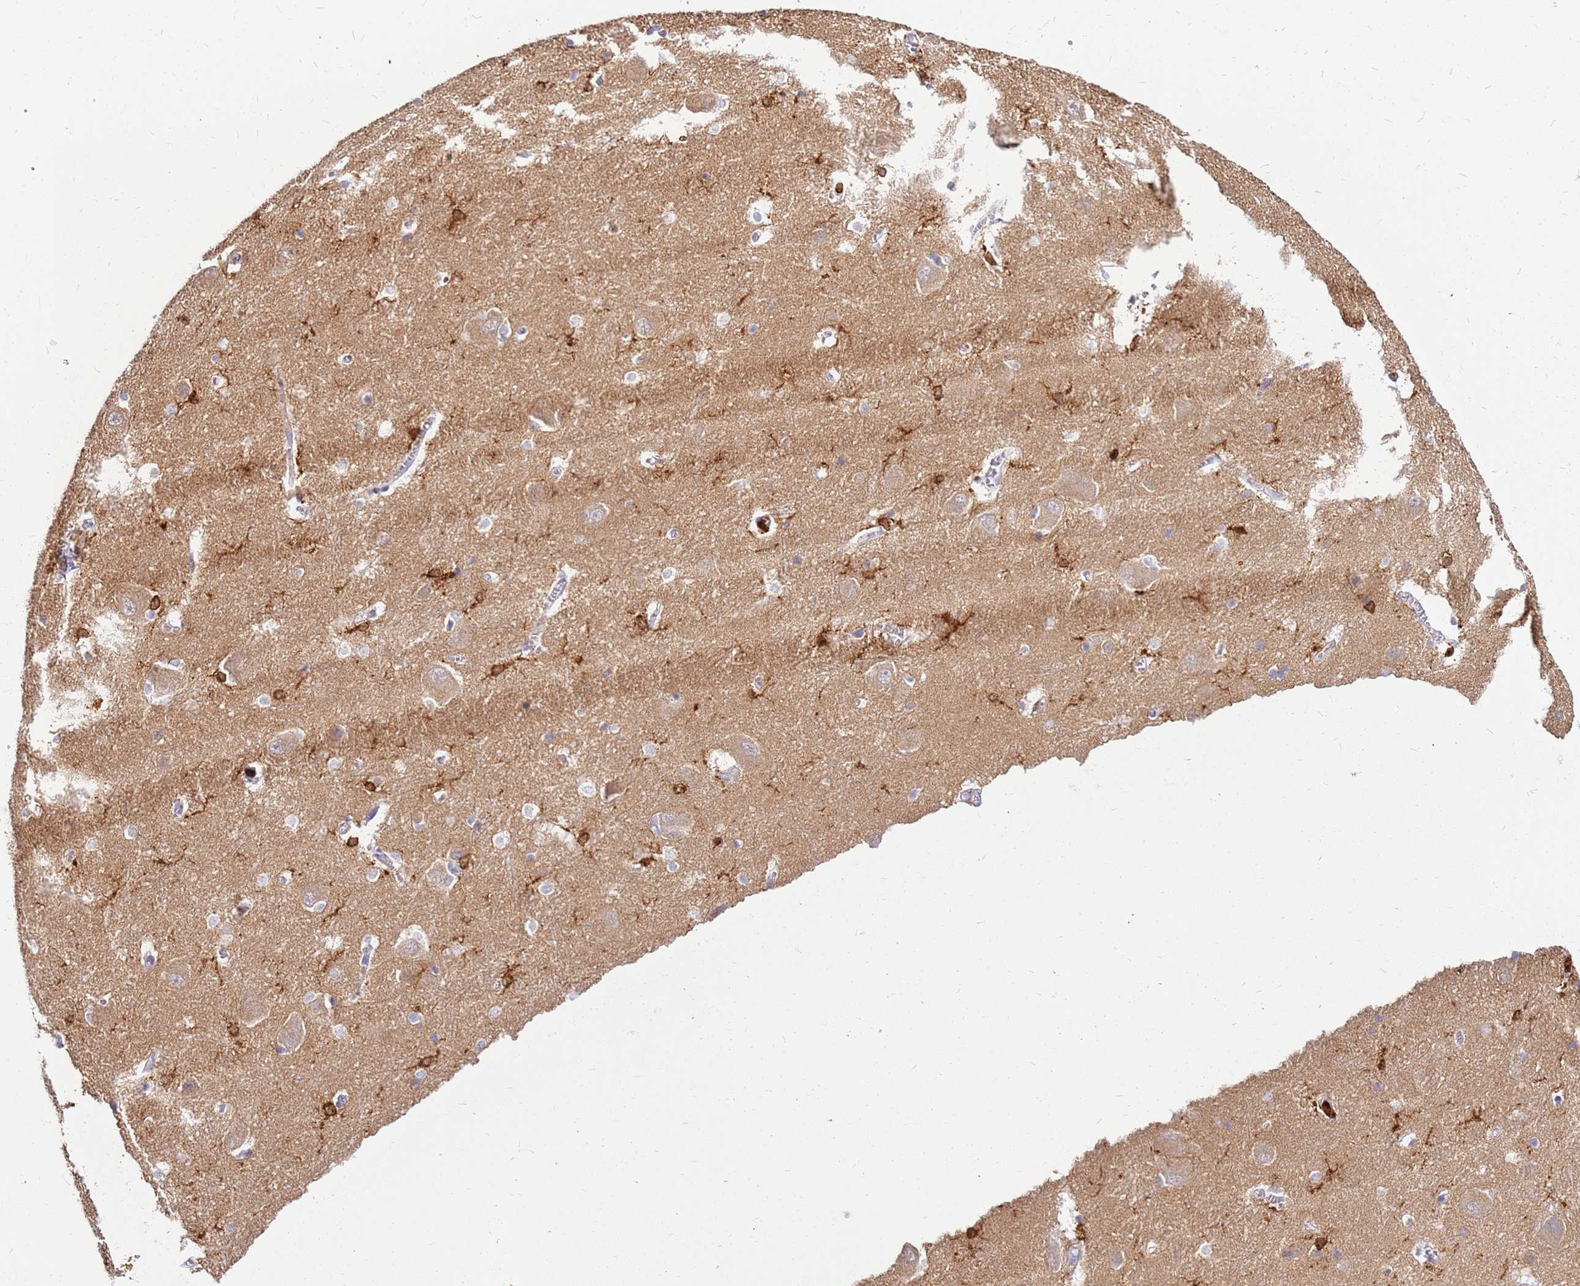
{"staining": {"intensity": "strong", "quantity": "25%-75%", "location": "cytoplasmic/membranous"}, "tissue": "caudate", "cell_type": "Glial cells", "image_type": "normal", "snomed": [{"axis": "morphology", "description": "Normal tissue, NOS"}, {"axis": "topography", "description": "Lateral ventricle wall"}], "caption": "Unremarkable caudate demonstrates strong cytoplasmic/membranous expression in approximately 25%-75% of glial cells The staining was performed using DAB to visualize the protein expression in brown, while the nuclei were stained in blue with hematoxylin (Magnification: 20x)..", "gene": "CORO1A", "patient": {"sex": "male", "age": 37}}